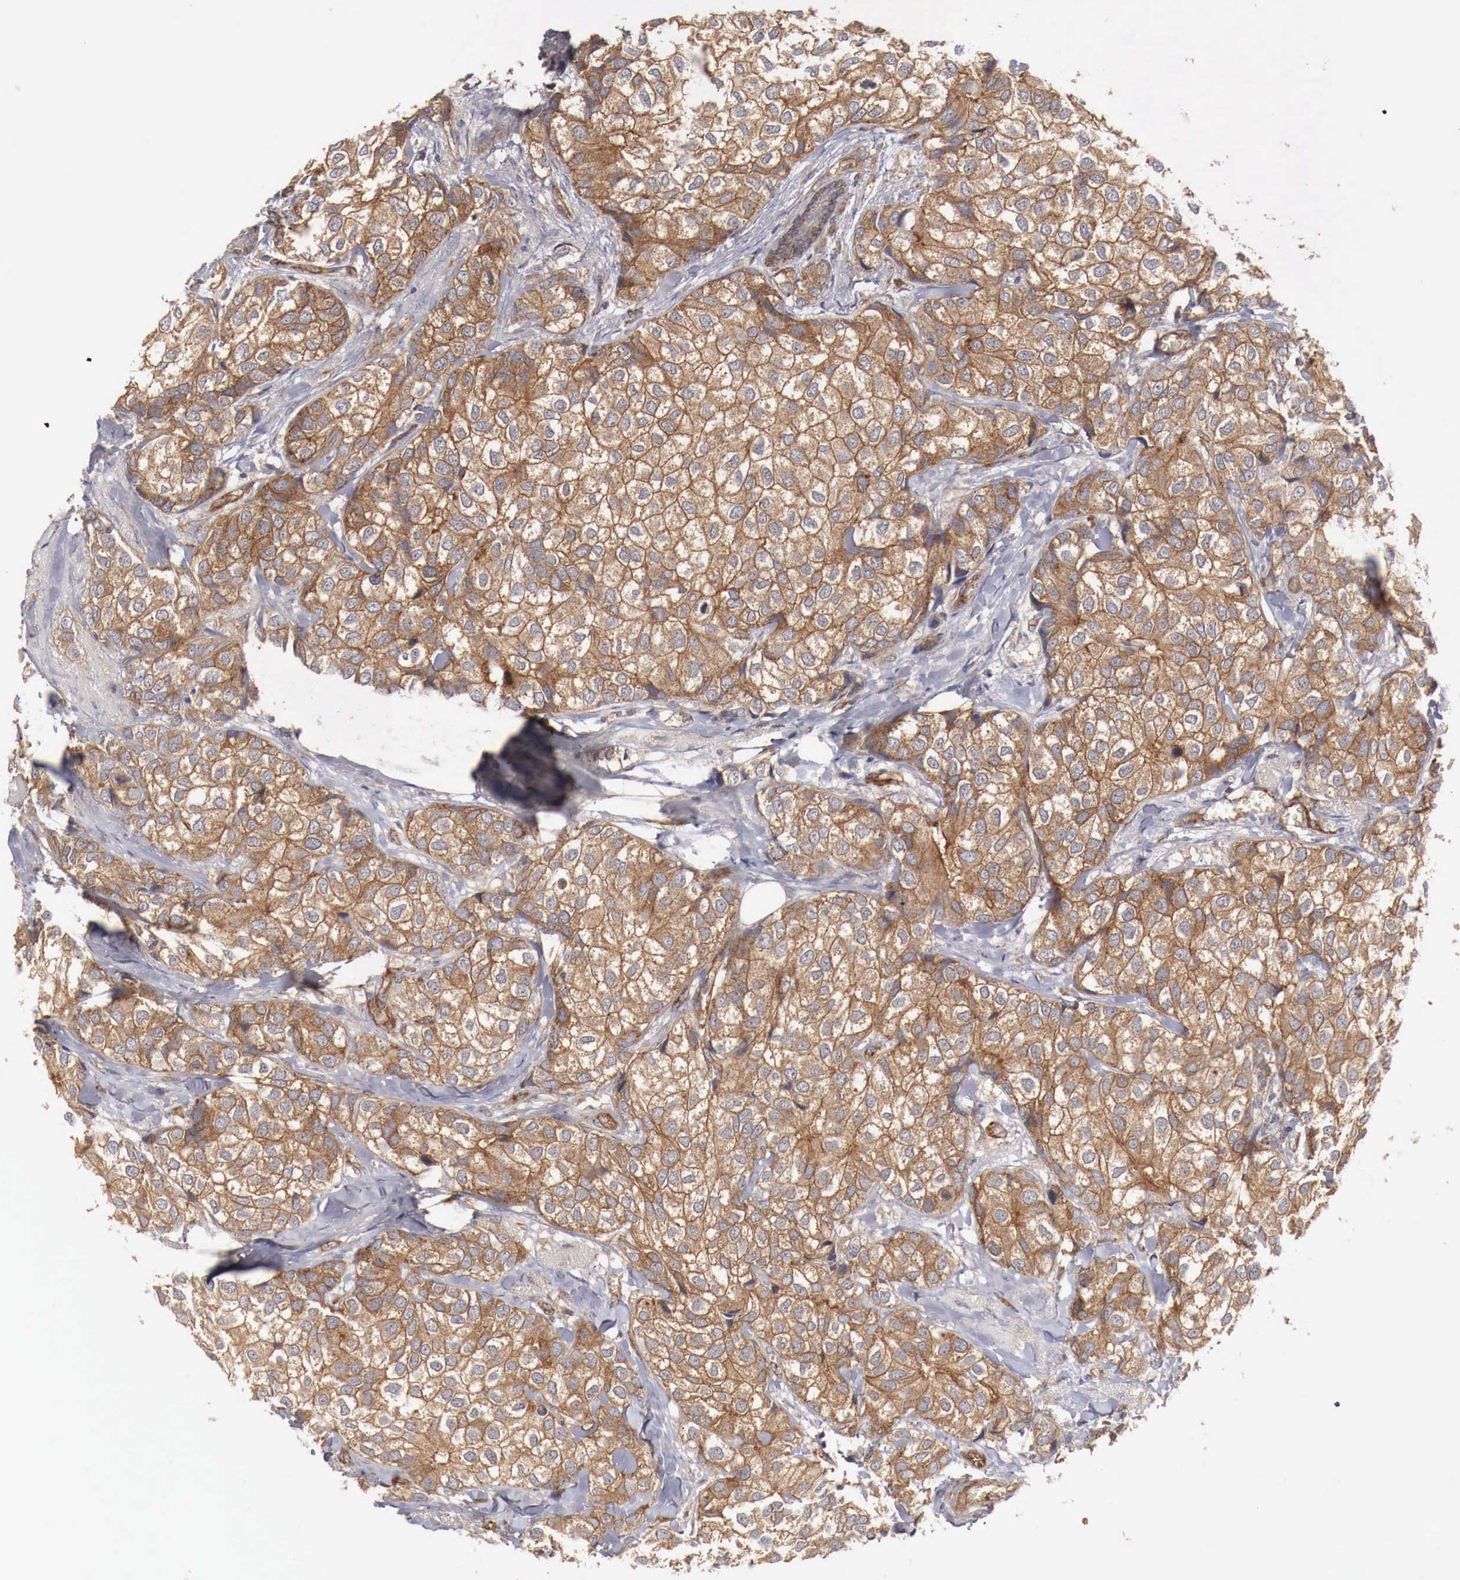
{"staining": {"intensity": "strong", "quantity": ">75%", "location": "cytoplasmic/membranous"}, "tissue": "breast cancer", "cell_type": "Tumor cells", "image_type": "cancer", "snomed": [{"axis": "morphology", "description": "Duct carcinoma"}, {"axis": "topography", "description": "Breast"}], "caption": "The image reveals immunohistochemical staining of breast infiltrating ductal carcinoma. There is strong cytoplasmic/membranous expression is appreciated in approximately >75% of tumor cells.", "gene": "ARMCX4", "patient": {"sex": "female", "age": 68}}